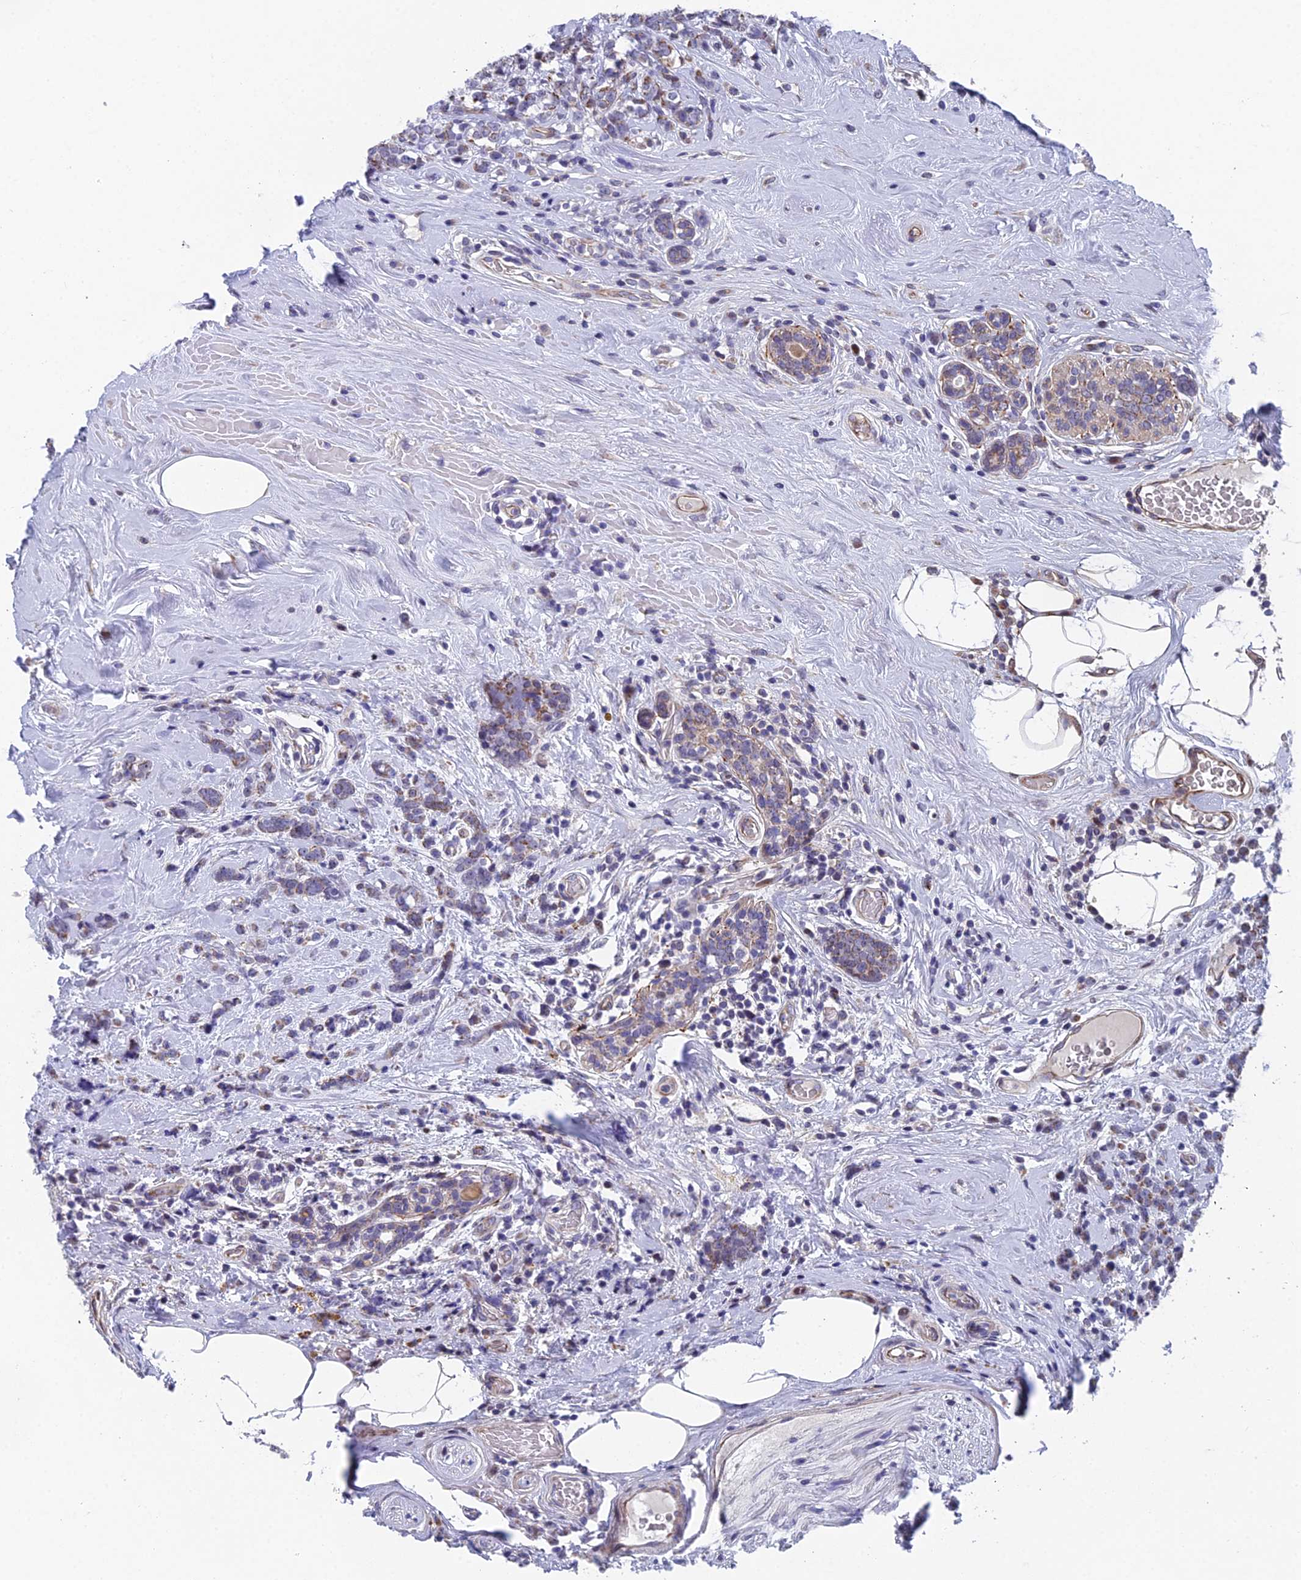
{"staining": {"intensity": "weak", "quantity": "25%-75%", "location": "cytoplasmic/membranous"}, "tissue": "breast cancer", "cell_type": "Tumor cells", "image_type": "cancer", "snomed": [{"axis": "morphology", "description": "Lobular carcinoma"}, {"axis": "topography", "description": "Breast"}], "caption": "The photomicrograph reveals staining of breast cancer, revealing weak cytoplasmic/membranous protein positivity (brown color) within tumor cells. (DAB IHC, brown staining for protein, blue staining for nuclei).", "gene": "XKR9", "patient": {"sex": "female", "age": 58}}